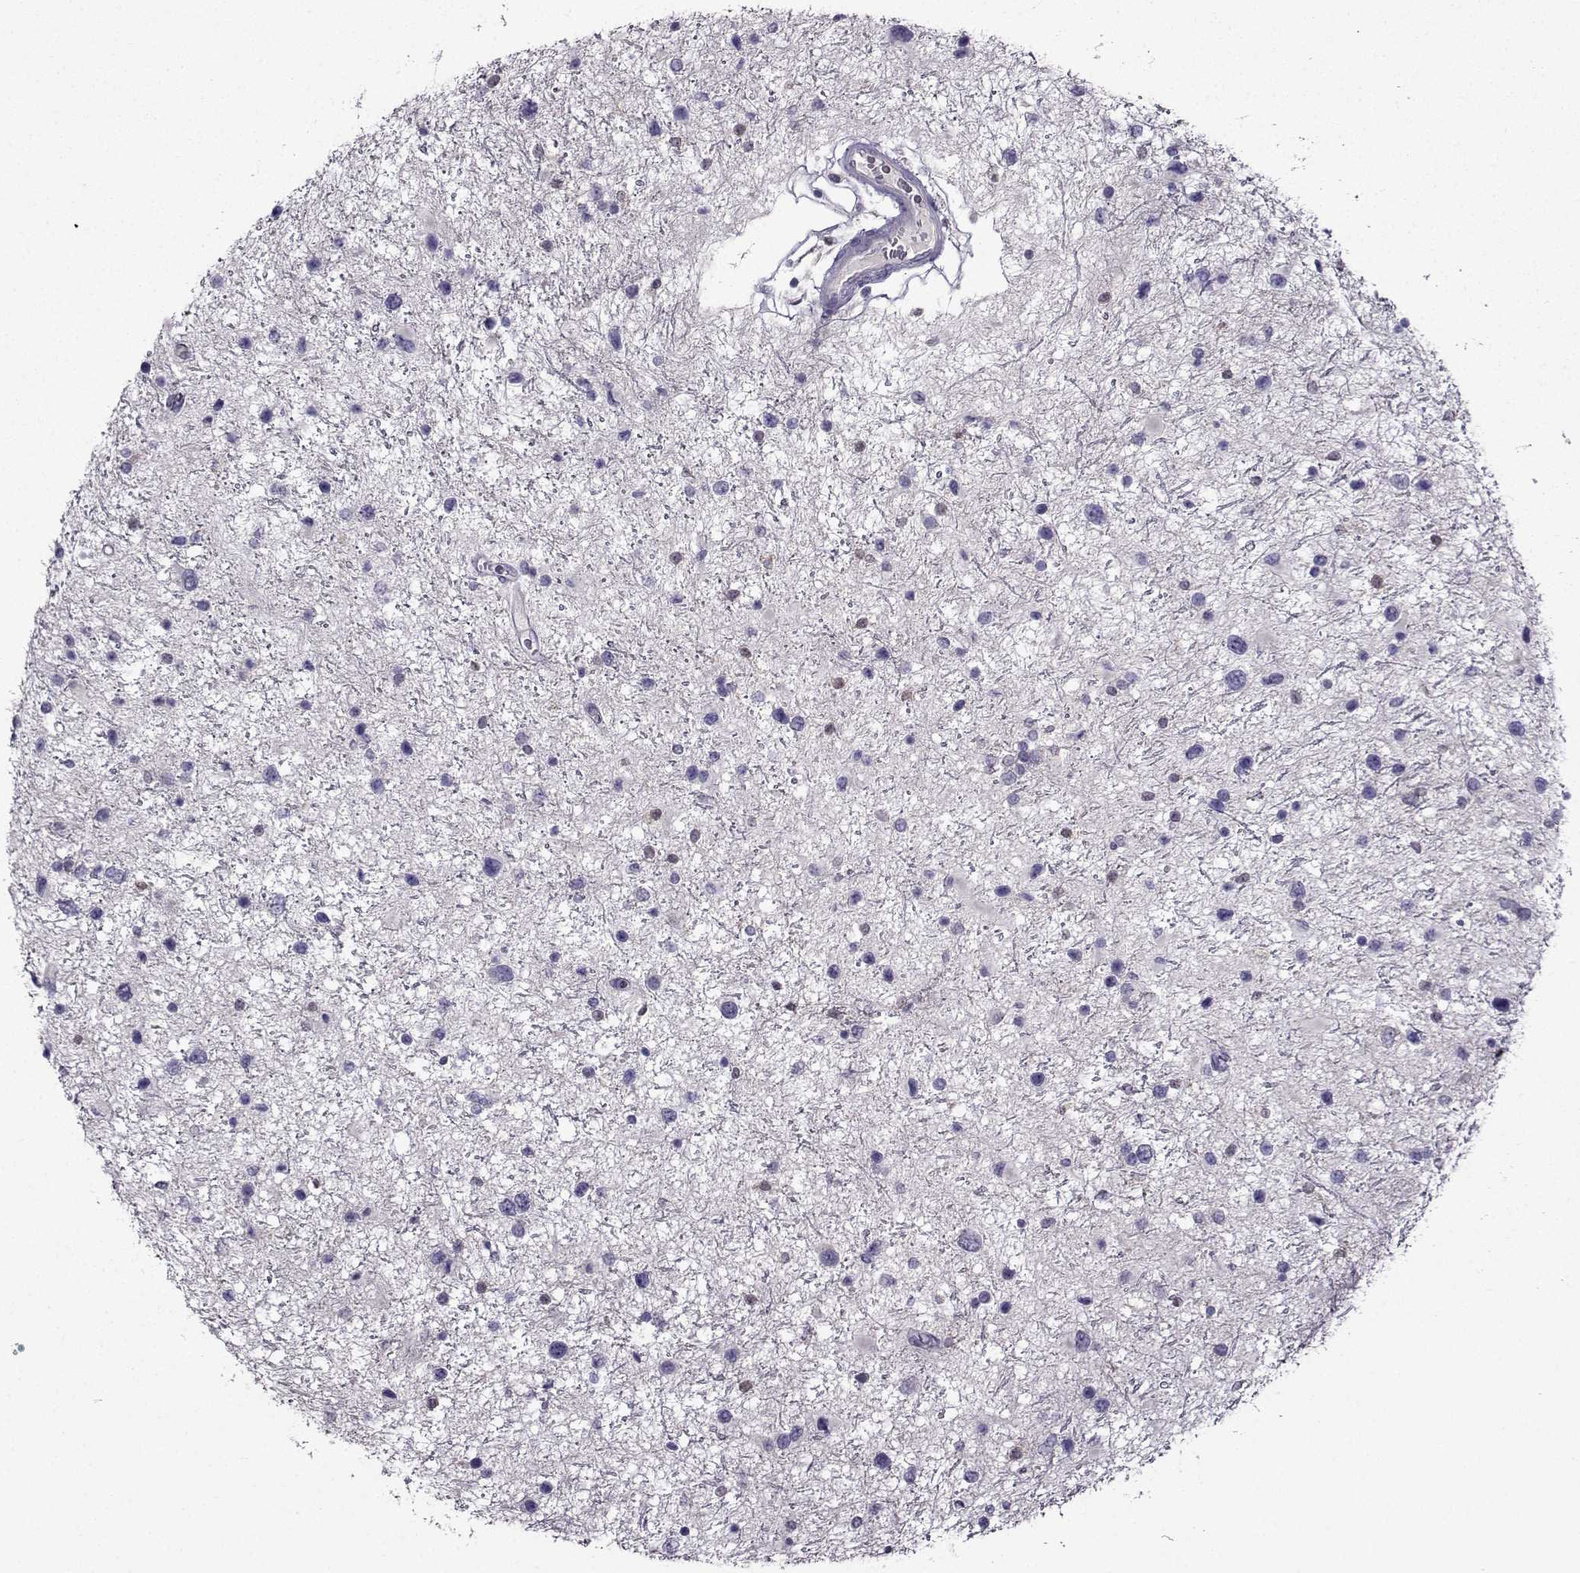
{"staining": {"intensity": "negative", "quantity": "none", "location": "none"}, "tissue": "glioma", "cell_type": "Tumor cells", "image_type": "cancer", "snomed": [{"axis": "morphology", "description": "Glioma, malignant, Low grade"}, {"axis": "topography", "description": "Brain"}], "caption": "Immunohistochemical staining of glioma displays no significant positivity in tumor cells.", "gene": "CRYBB1", "patient": {"sex": "female", "age": 32}}